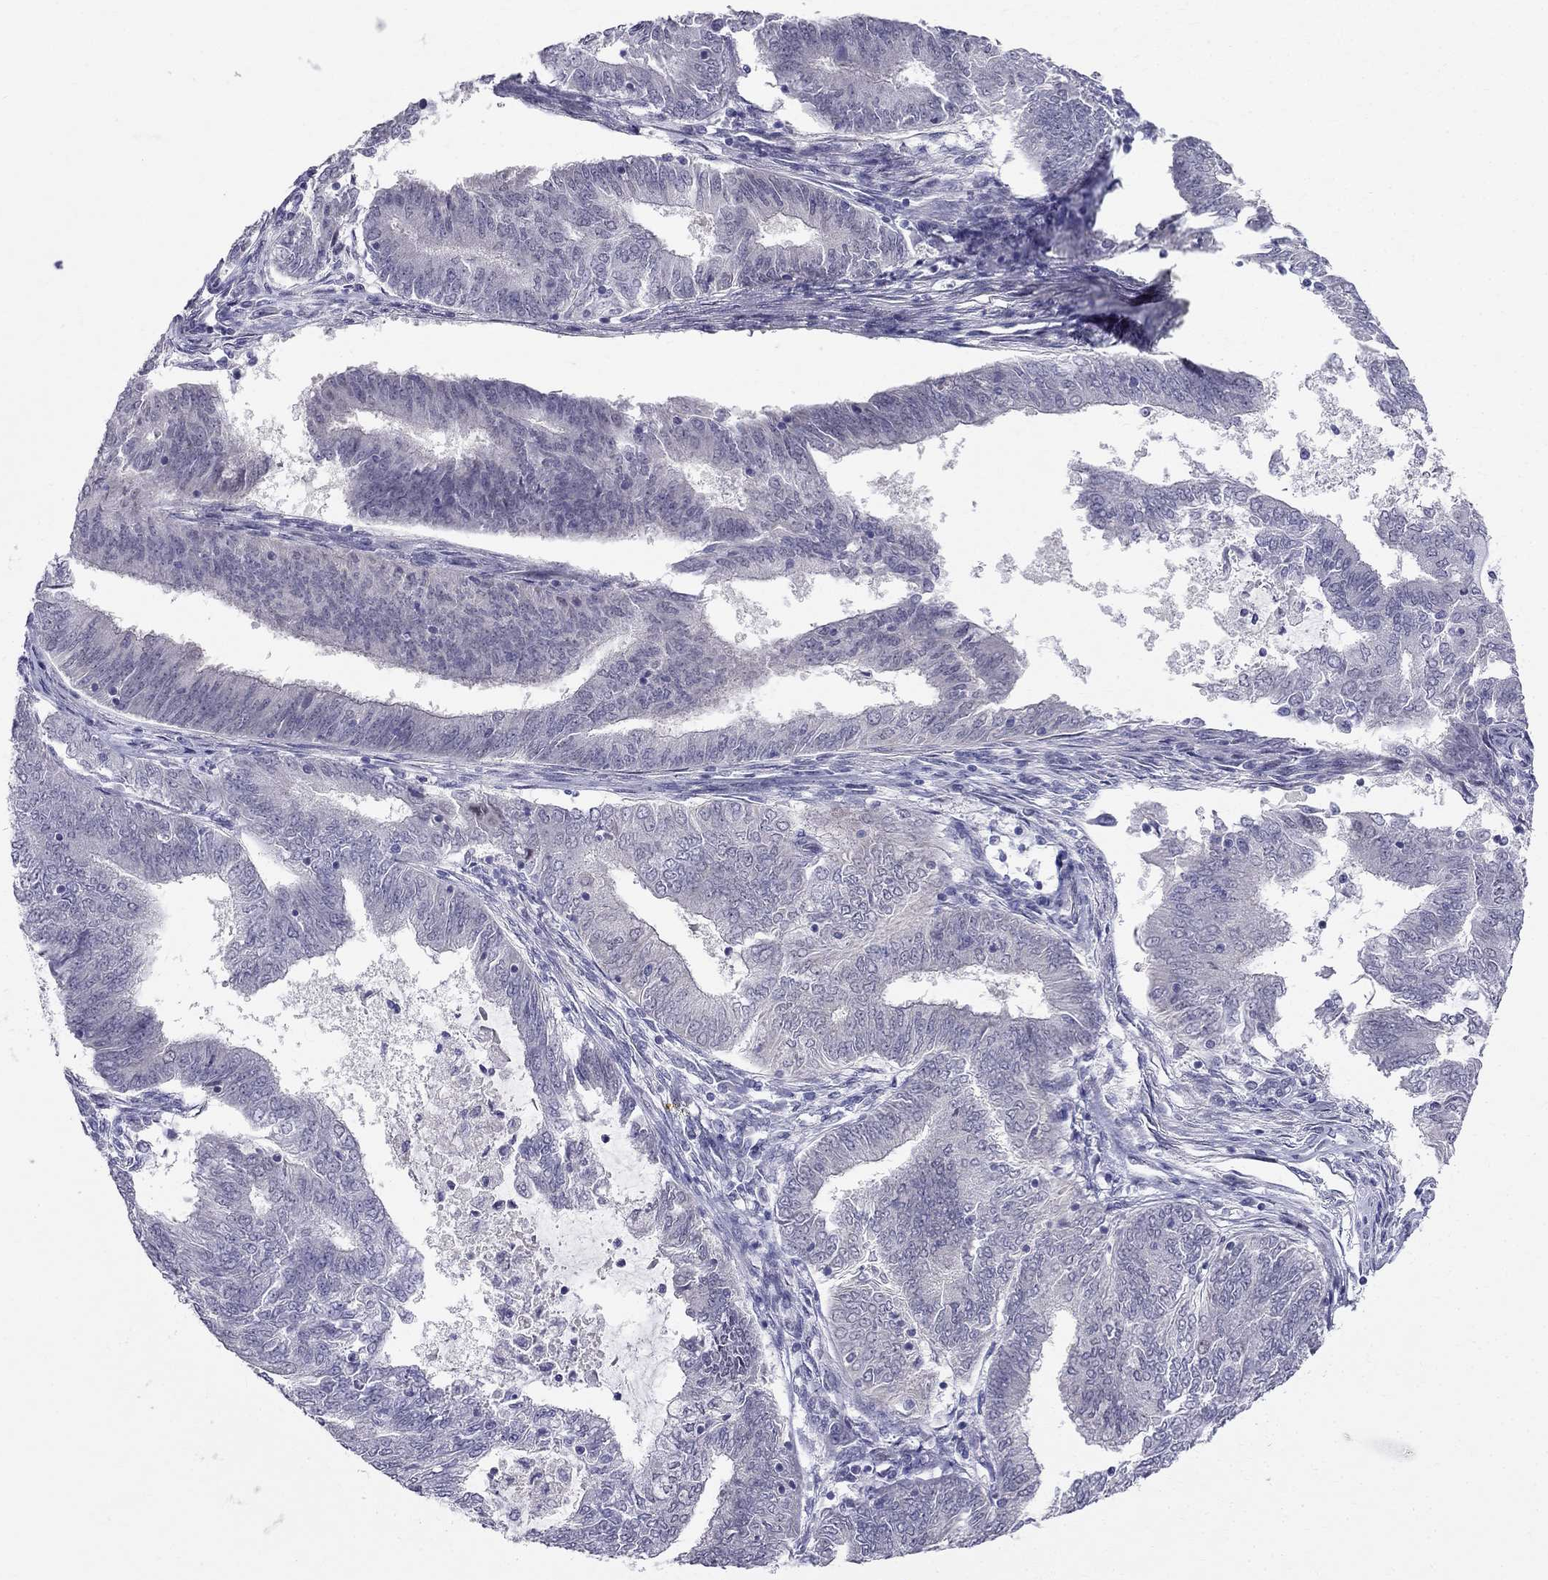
{"staining": {"intensity": "negative", "quantity": "none", "location": "none"}, "tissue": "endometrial cancer", "cell_type": "Tumor cells", "image_type": "cancer", "snomed": [{"axis": "morphology", "description": "Adenocarcinoma, NOS"}, {"axis": "topography", "description": "Endometrium"}], "caption": "Adenocarcinoma (endometrial) stained for a protein using immunohistochemistry demonstrates no positivity tumor cells.", "gene": "BAG5", "patient": {"sex": "female", "age": 62}}